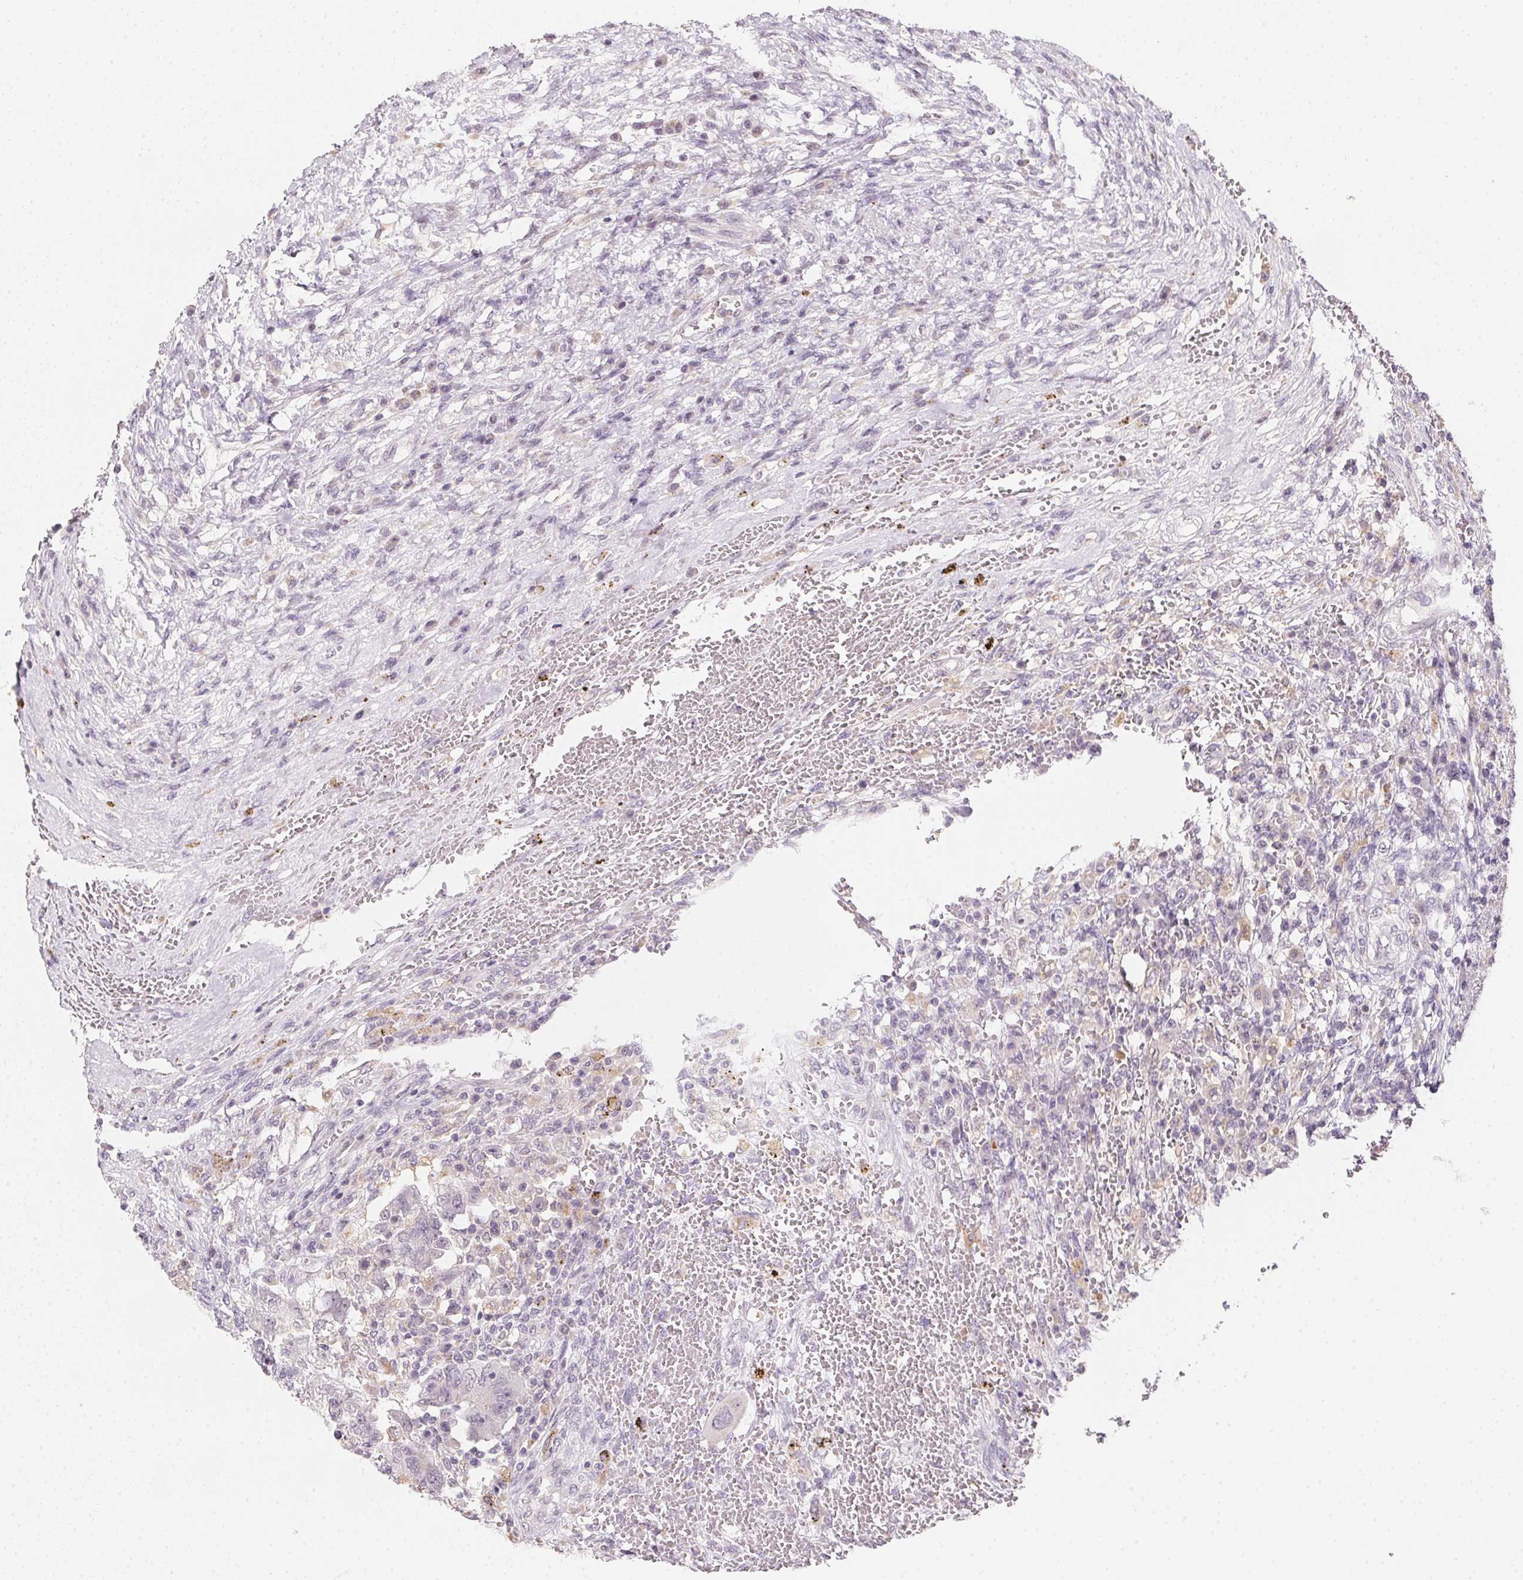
{"staining": {"intensity": "negative", "quantity": "none", "location": "none"}, "tissue": "testis cancer", "cell_type": "Tumor cells", "image_type": "cancer", "snomed": [{"axis": "morphology", "description": "Carcinoma, Embryonal, NOS"}, {"axis": "topography", "description": "Testis"}], "caption": "DAB immunohistochemical staining of embryonal carcinoma (testis) reveals no significant expression in tumor cells. (Stains: DAB (3,3'-diaminobenzidine) immunohistochemistry (IHC) with hematoxylin counter stain, Microscopy: brightfield microscopy at high magnification).", "gene": "SLC6A18", "patient": {"sex": "male", "age": 26}}